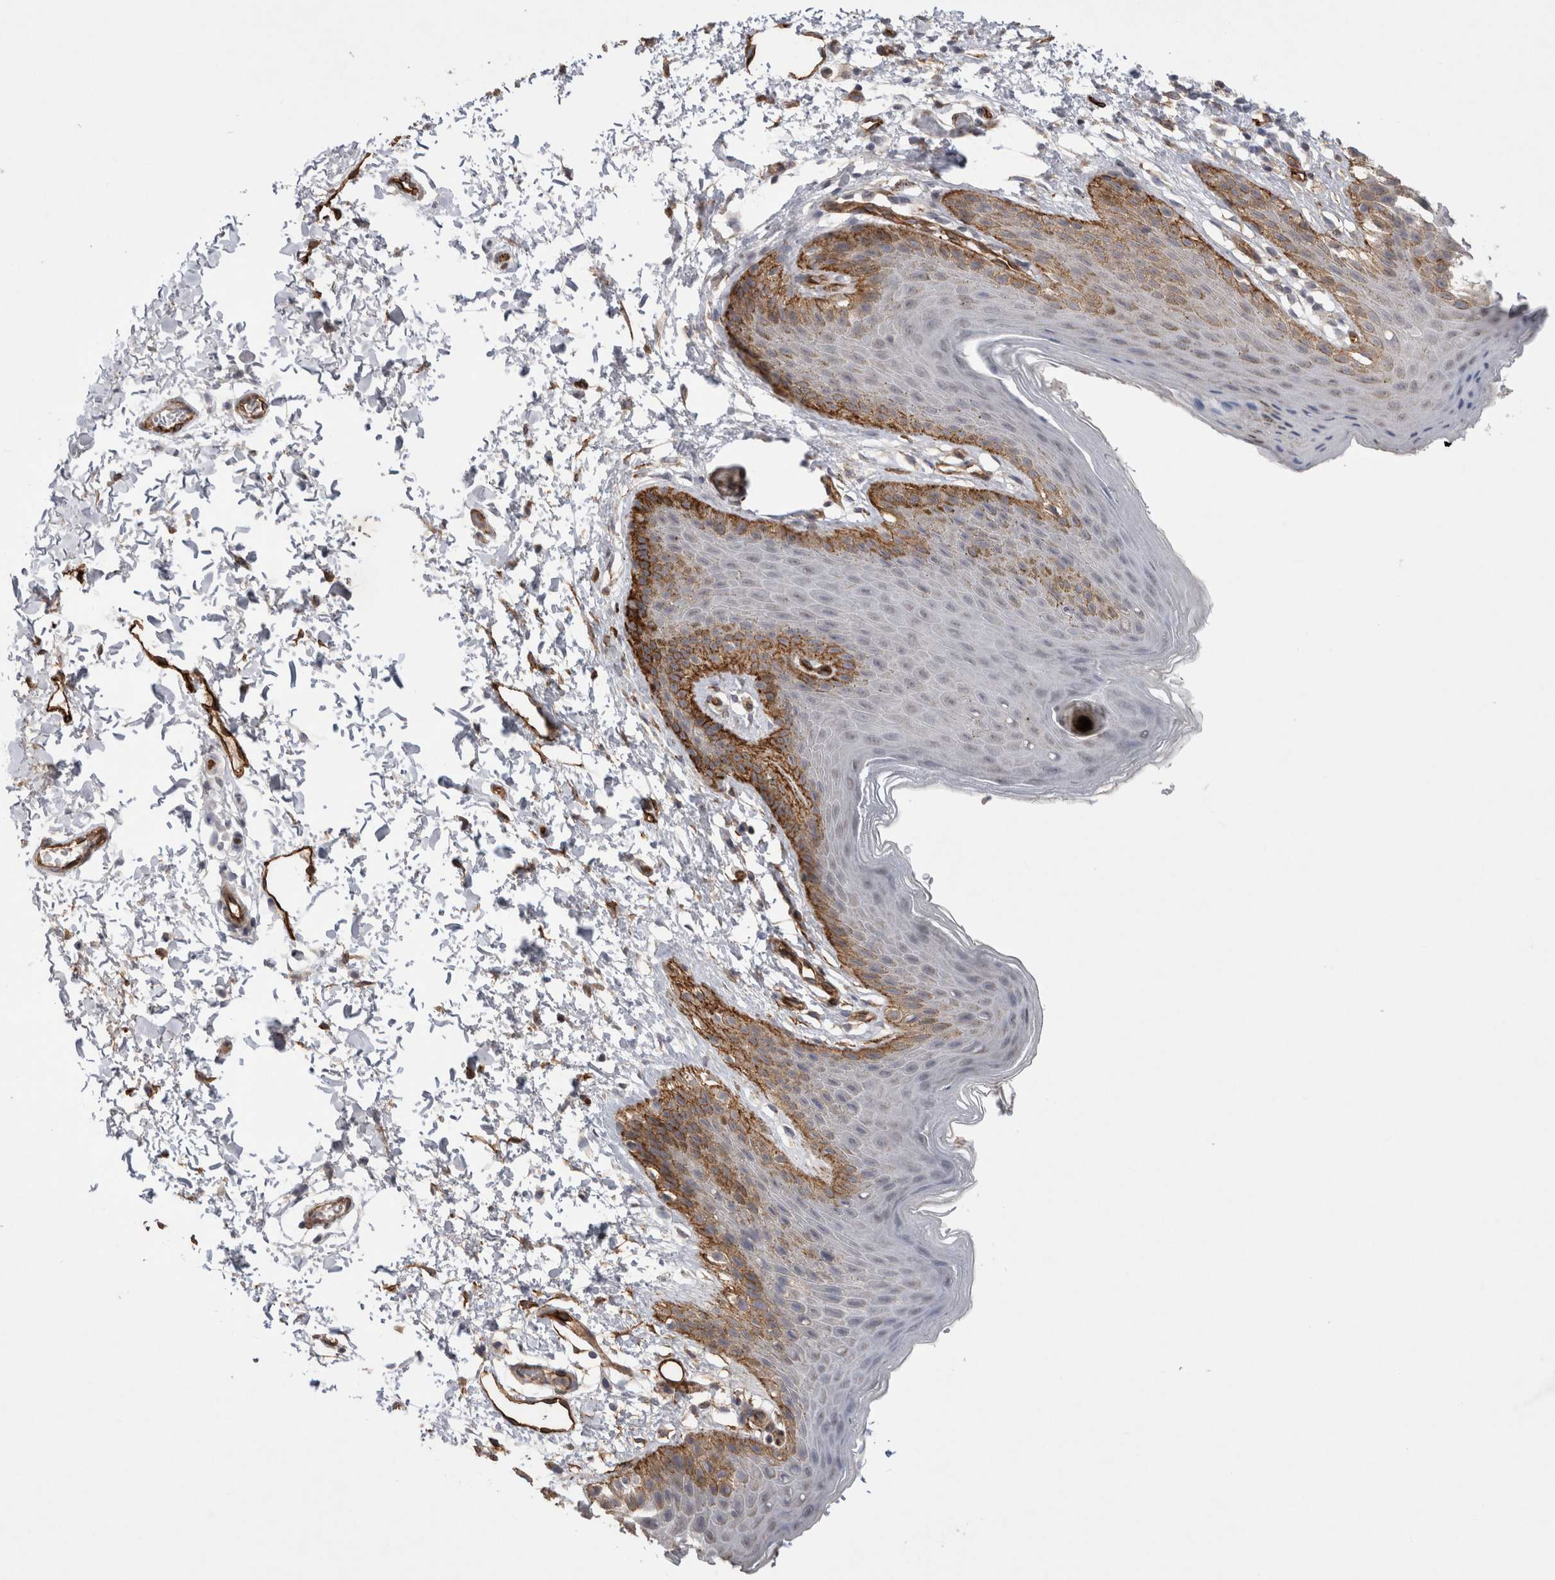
{"staining": {"intensity": "strong", "quantity": "<25%", "location": "cytoplasmic/membranous"}, "tissue": "skin", "cell_type": "Epidermal cells", "image_type": "normal", "snomed": [{"axis": "morphology", "description": "Normal tissue, NOS"}, {"axis": "topography", "description": "Anal"}, {"axis": "topography", "description": "Peripheral nerve tissue"}], "caption": "This is a histology image of immunohistochemistry staining of benign skin, which shows strong expression in the cytoplasmic/membranous of epidermal cells.", "gene": "CDH13", "patient": {"sex": "male", "age": 44}}